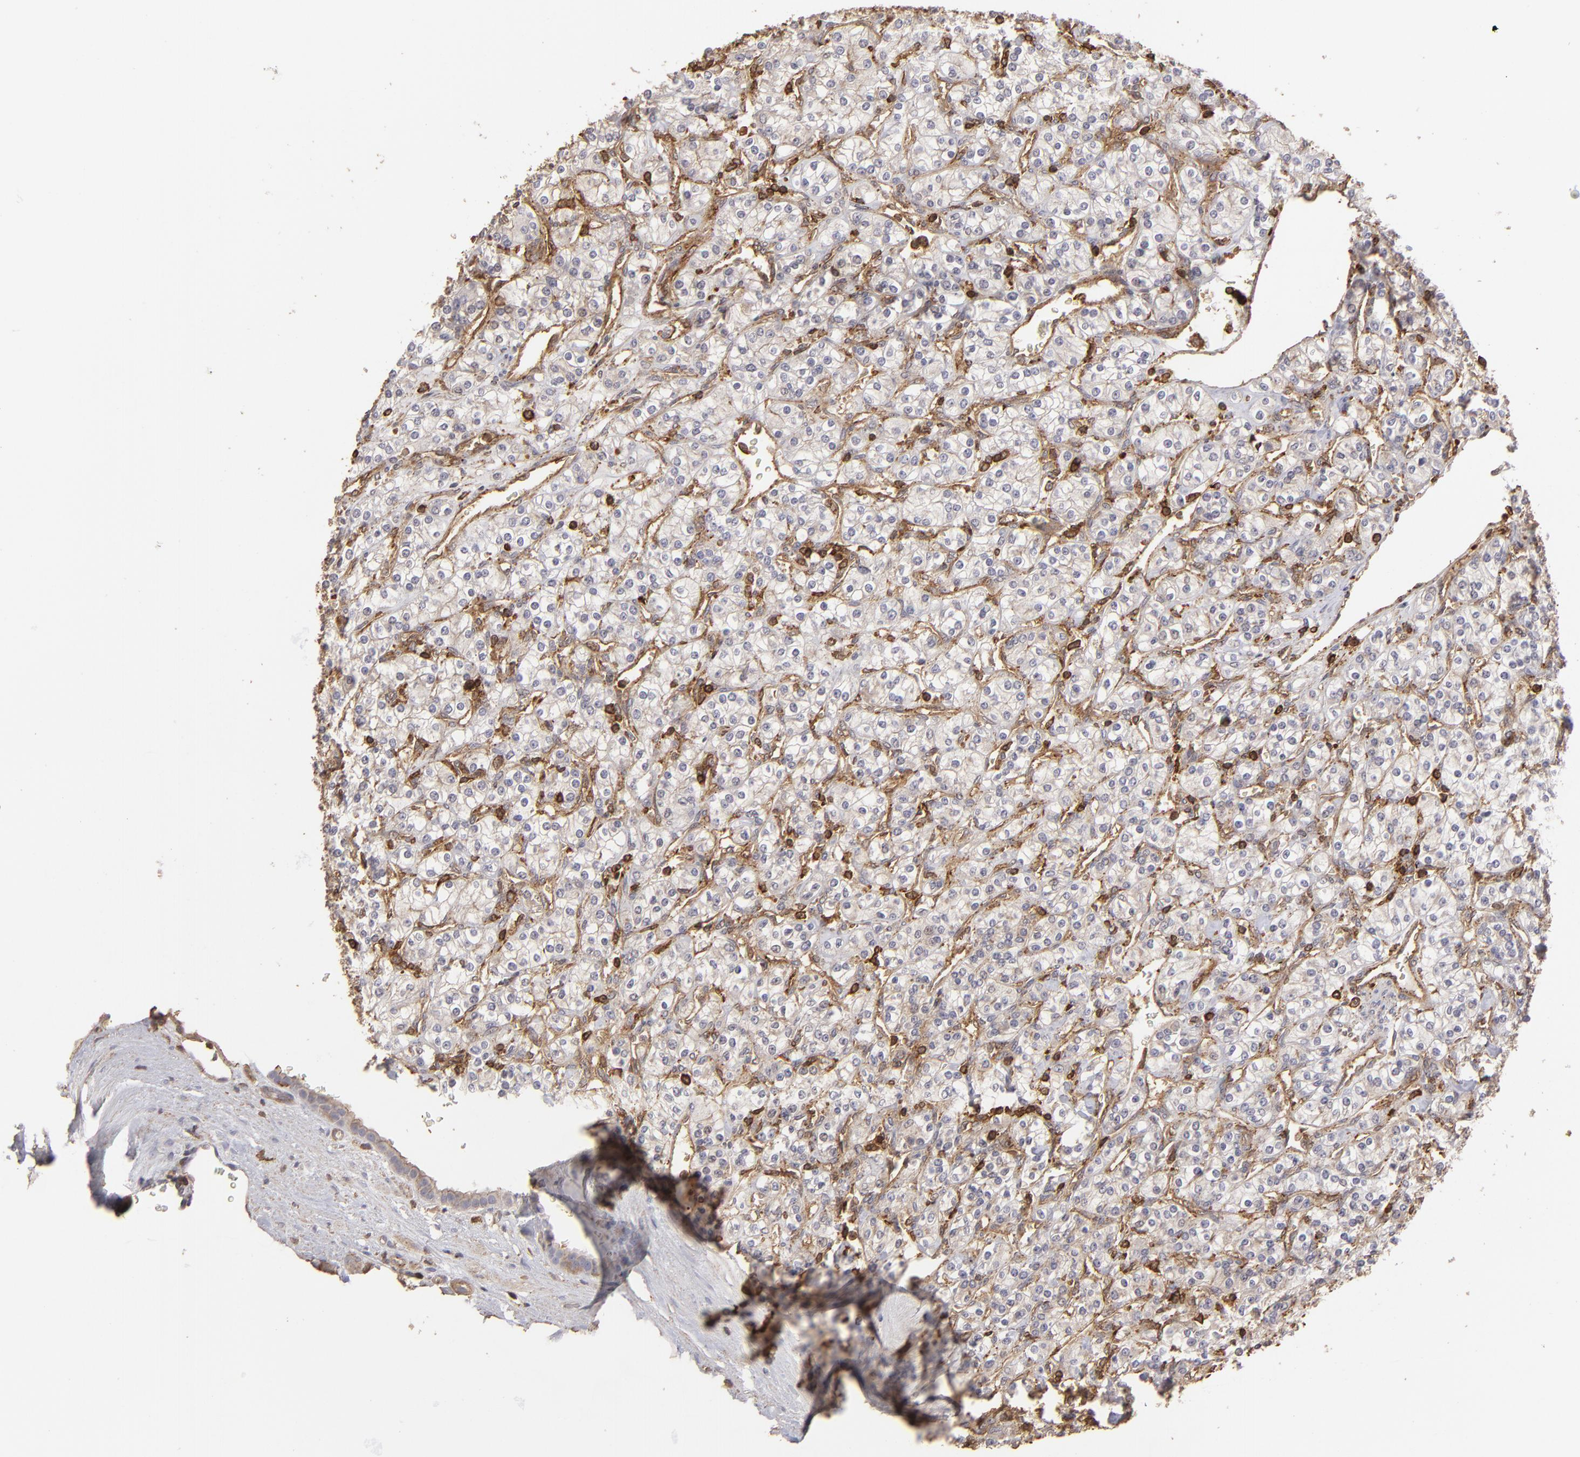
{"staining": {"intensity": "moderate", "quantity": "25%-75%", "location": "cytoplasmic/membranous"}, "tissue": "renal cancer", "cell_type": "Tumor cells", "image_type": "cancer", "snomed": [{"axis": "morphology", "description": "Adenocarcinoma, NOS"}, {"axis": "topography", "description": "Kidney"}], "caption": "Tumor cells show moderate cytoplasmic/membranous staining in about 25%-75% of cells in renal cancer.", "gene": "ACTB", "patient": {"sex": "male", "age": 77}}